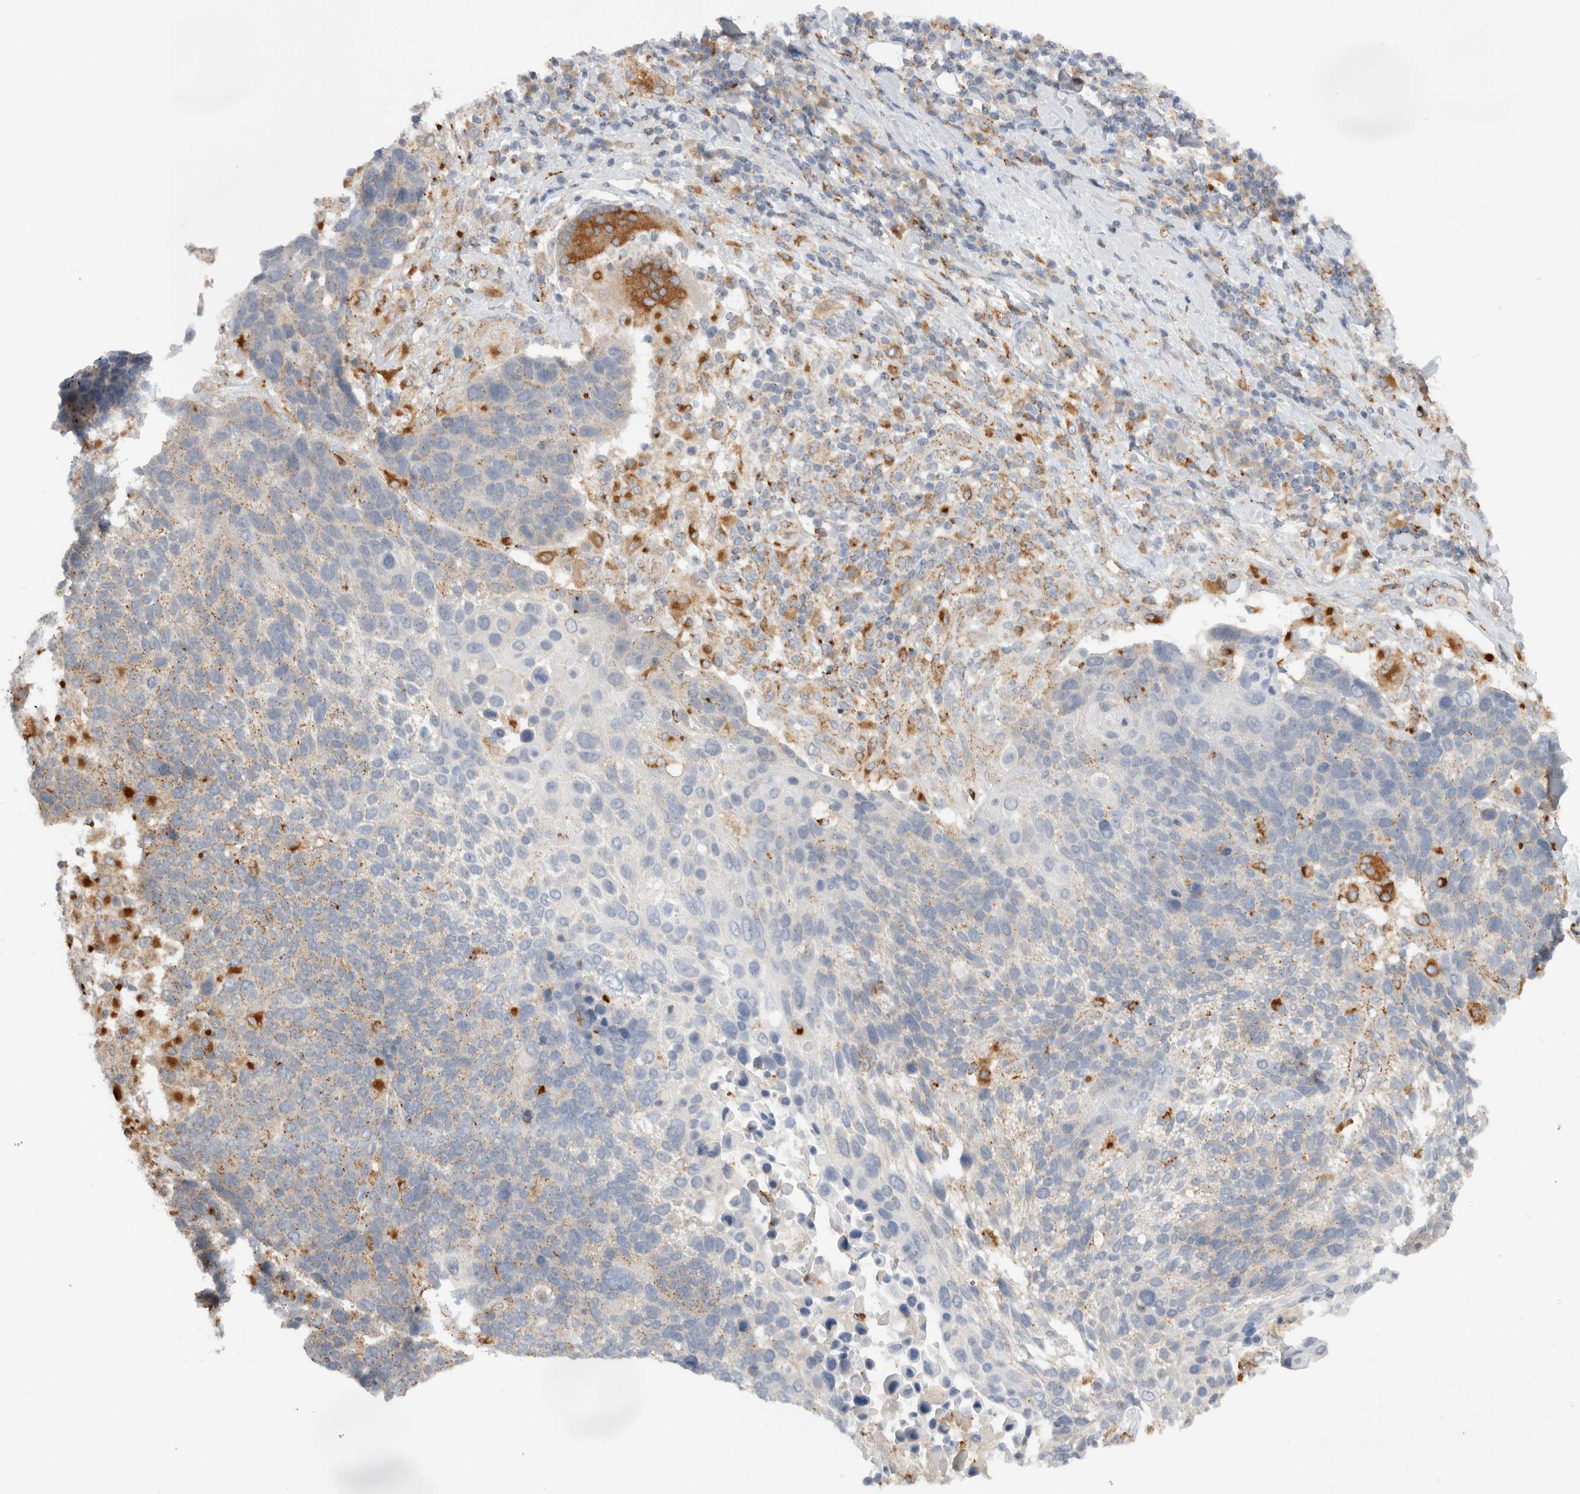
{"staining": {"intensity": "moderate", "quantity": "<25%", "location": "cytoplasmic/membranous"}, "tissue": "lung cancer", "cell_type": "Tumor cells", "image_type": "cancer", "snomed": [{"axis": "morphology", "description": "Squamous cell carcinoma, NOS"}, {"axis": "topography", "description": "Lung"}], "caption": "Protein staining shows moderate cytoplasmic/membranous staining in approximately <25% of tumor cells in lung cancer.", "gene": "GNS", "patient": {"sex": "male", "age": 66}}